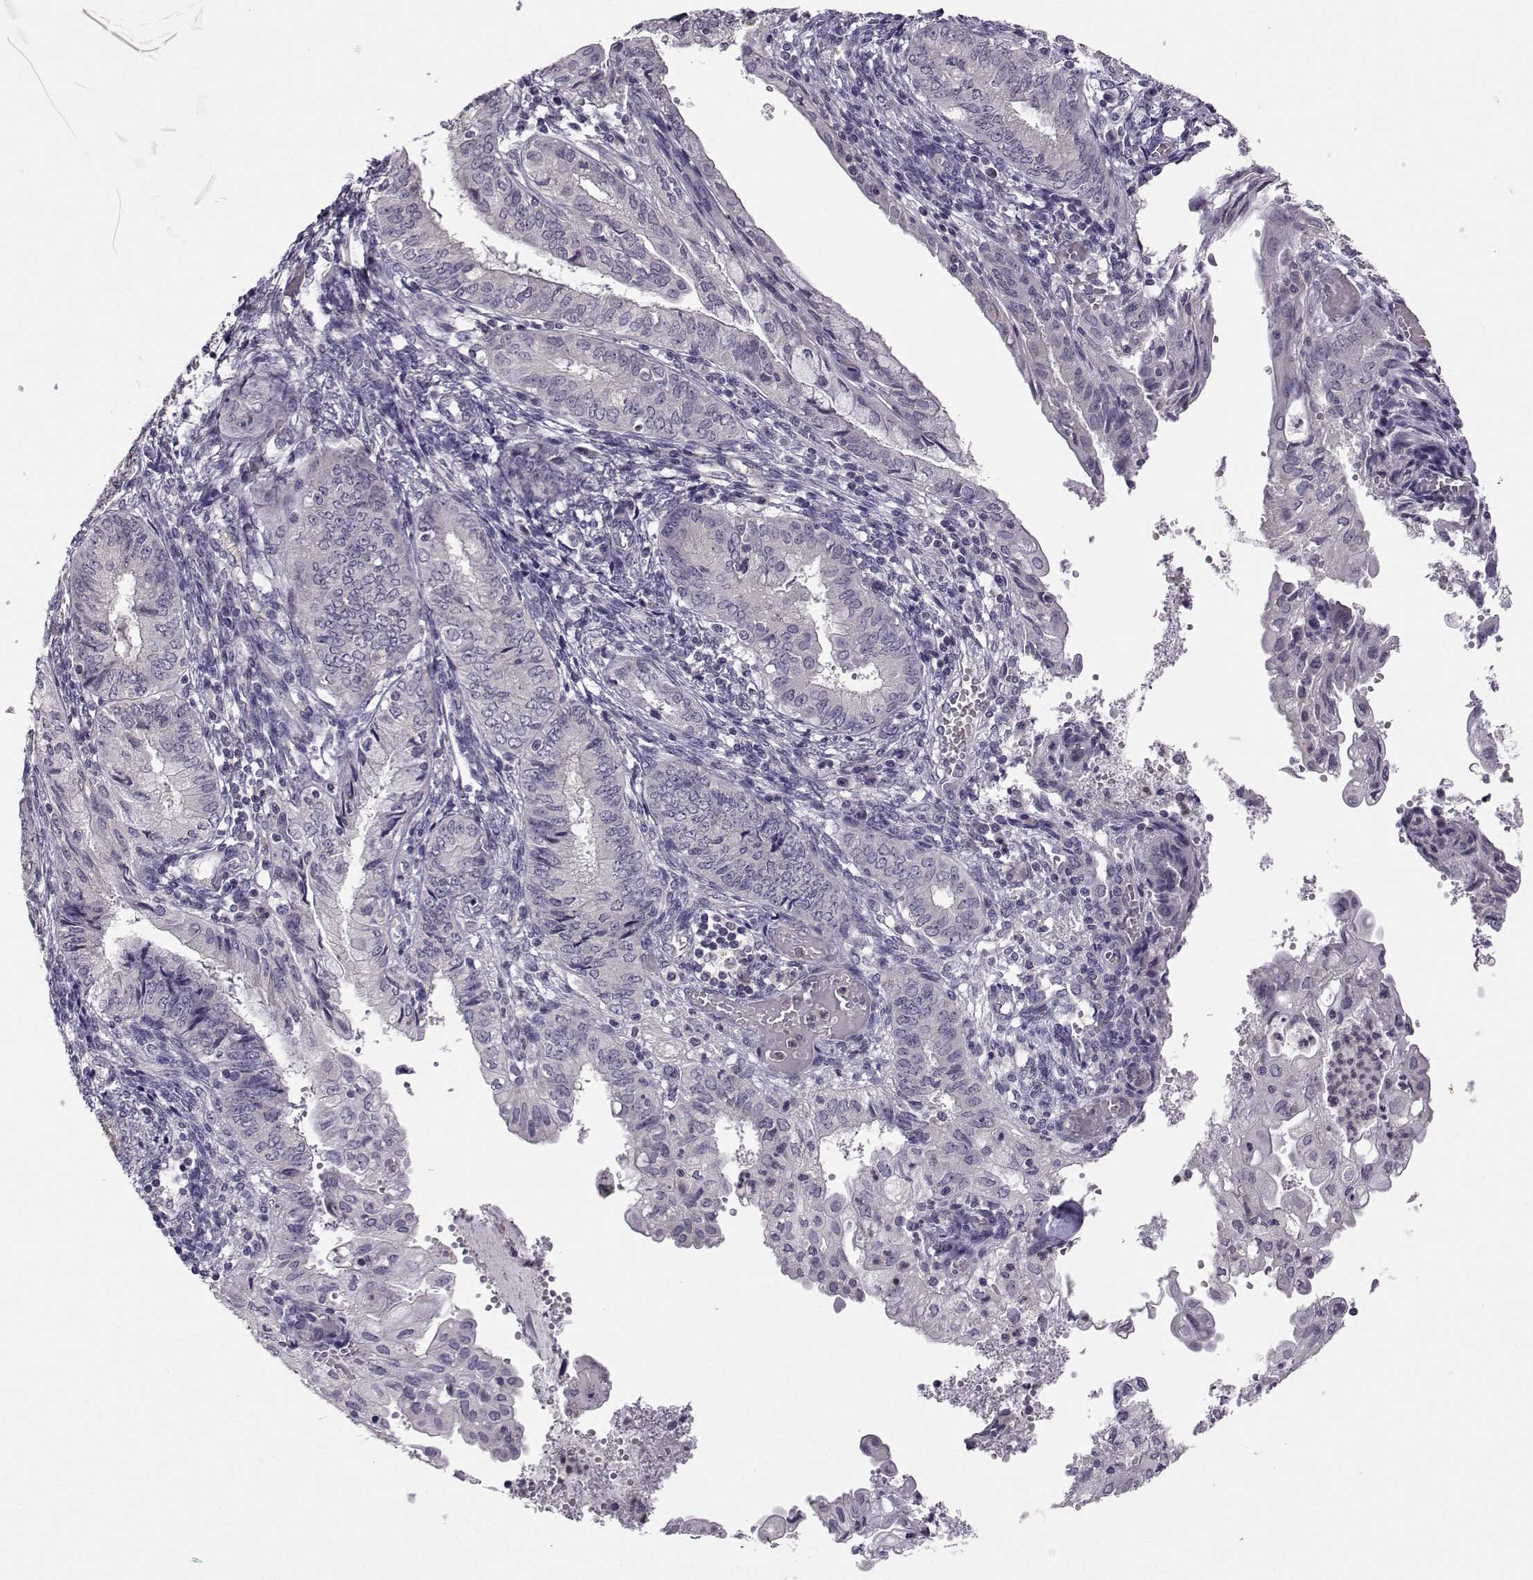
{"staining": {"intensity": "negative", "quantity": "none", "location": "none"}, "tissue": "endometrial cancer", "cell_type": "Tumor cells", "image_type": "cancer", "snomed": [{"axis": "morphology", "description": "Adenocarcinoma, NOS"}, {"axis": "topography", "description": "Endometrium"}], "caption": "Human endometrial cancer stained for a protein using immunohistochemistry (IHC) shows no positivity in tumor cells.", "gene": "FCAMR", "patient": {"sex": "female", "age": 68}}